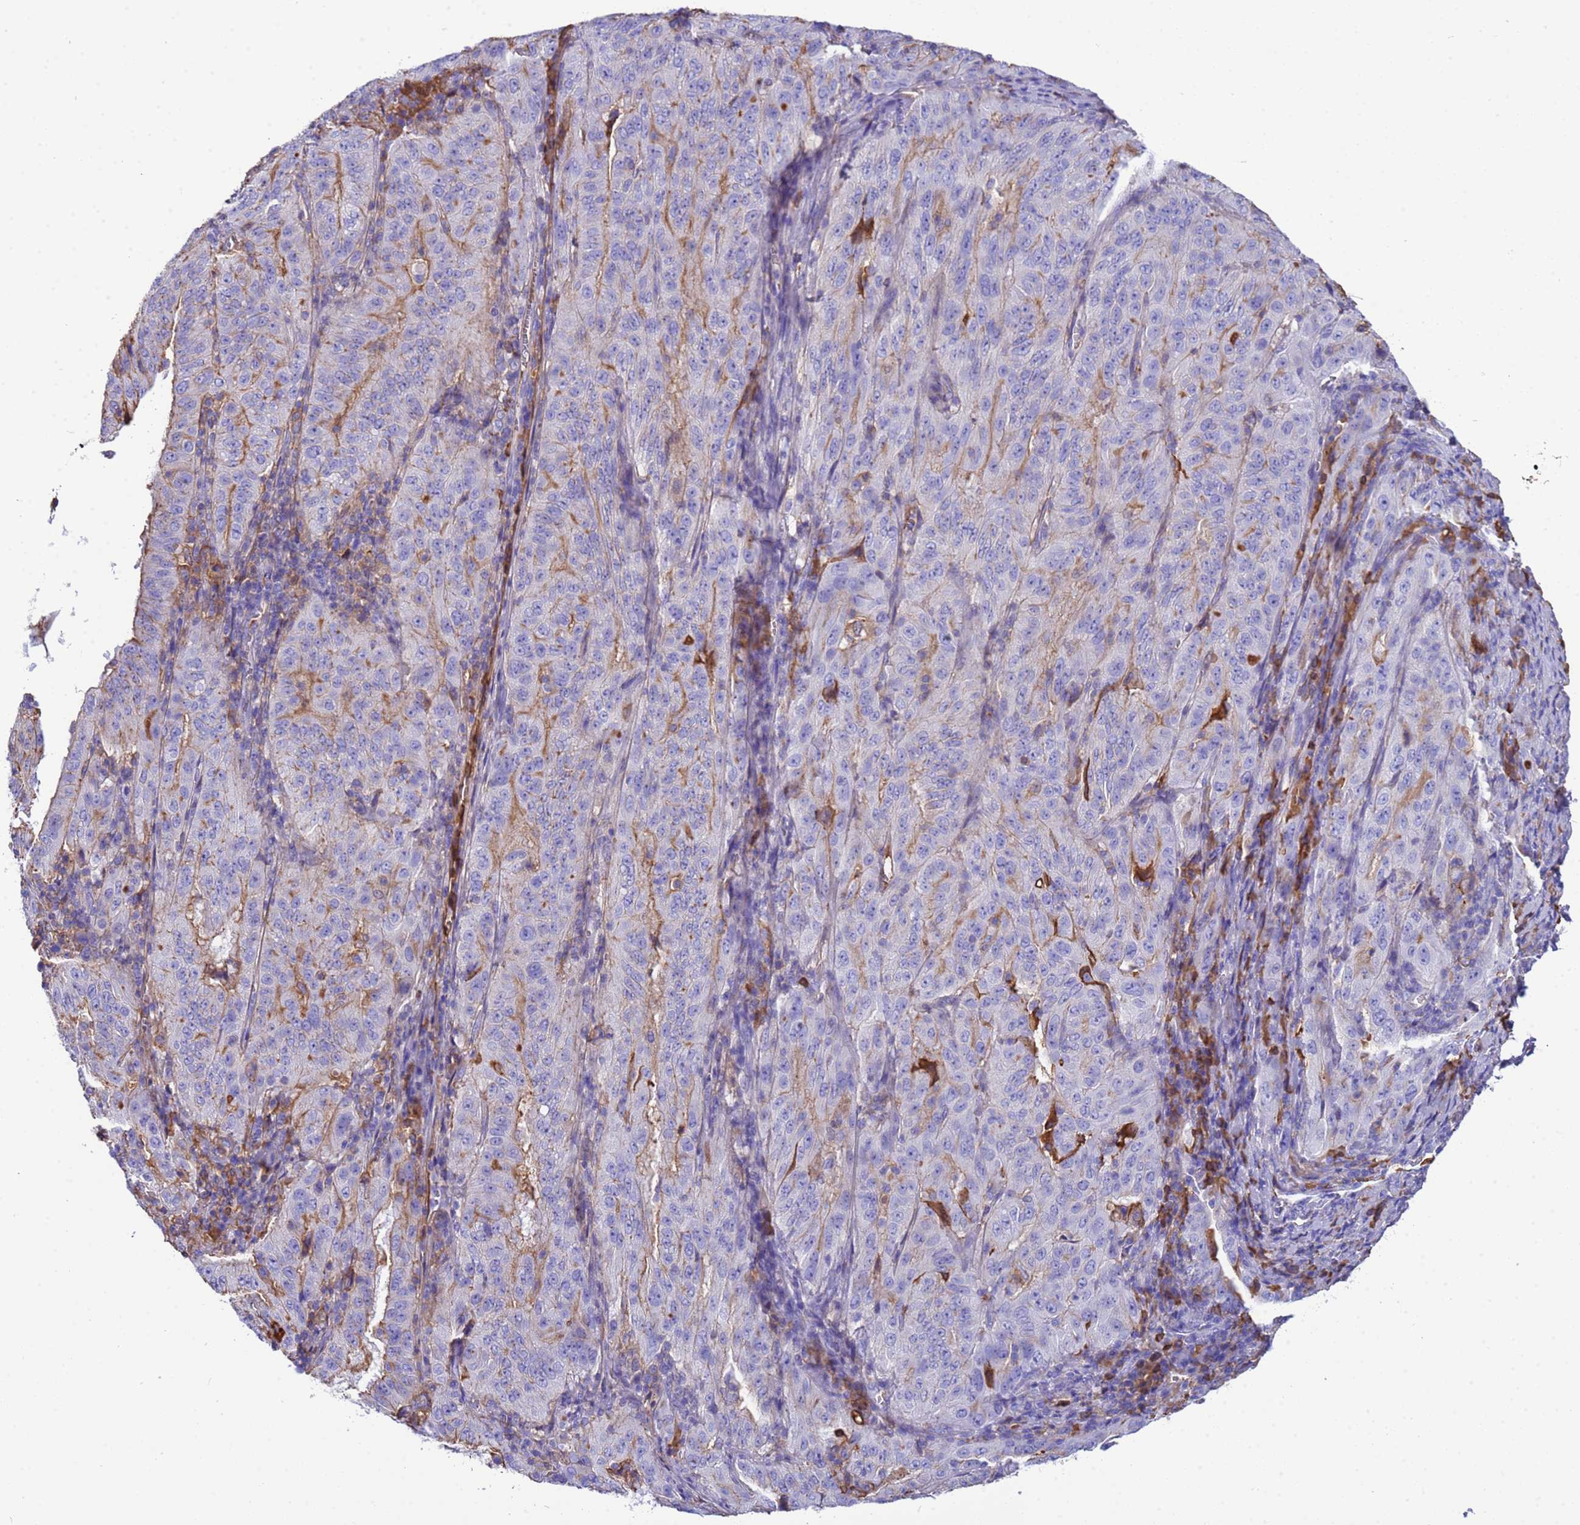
{"staining": {"intensity": "moderate", "quantity": "<25%", "location": "cytoplasmic/membranous"}, "tissue": "pancreatic cancer", "cell_type": "Tumor cells", "image_type": "cancer", "snomed": [{"axis": "morphology", "description": "Adenocarcinoma, NOS"}, {"axis": "topography", "description": "Pancreas"}], "caption": "Immunohistochemistry (IHC) histopathology image of pancreatic adenocarcinoma stained for a protein (brown), which reveals low levels of moderate cytoplasmic/membranous positivity in about <25% of tumor cells.", "gene": "H1-7", "patient": {"sex": "male", "age": 63}}